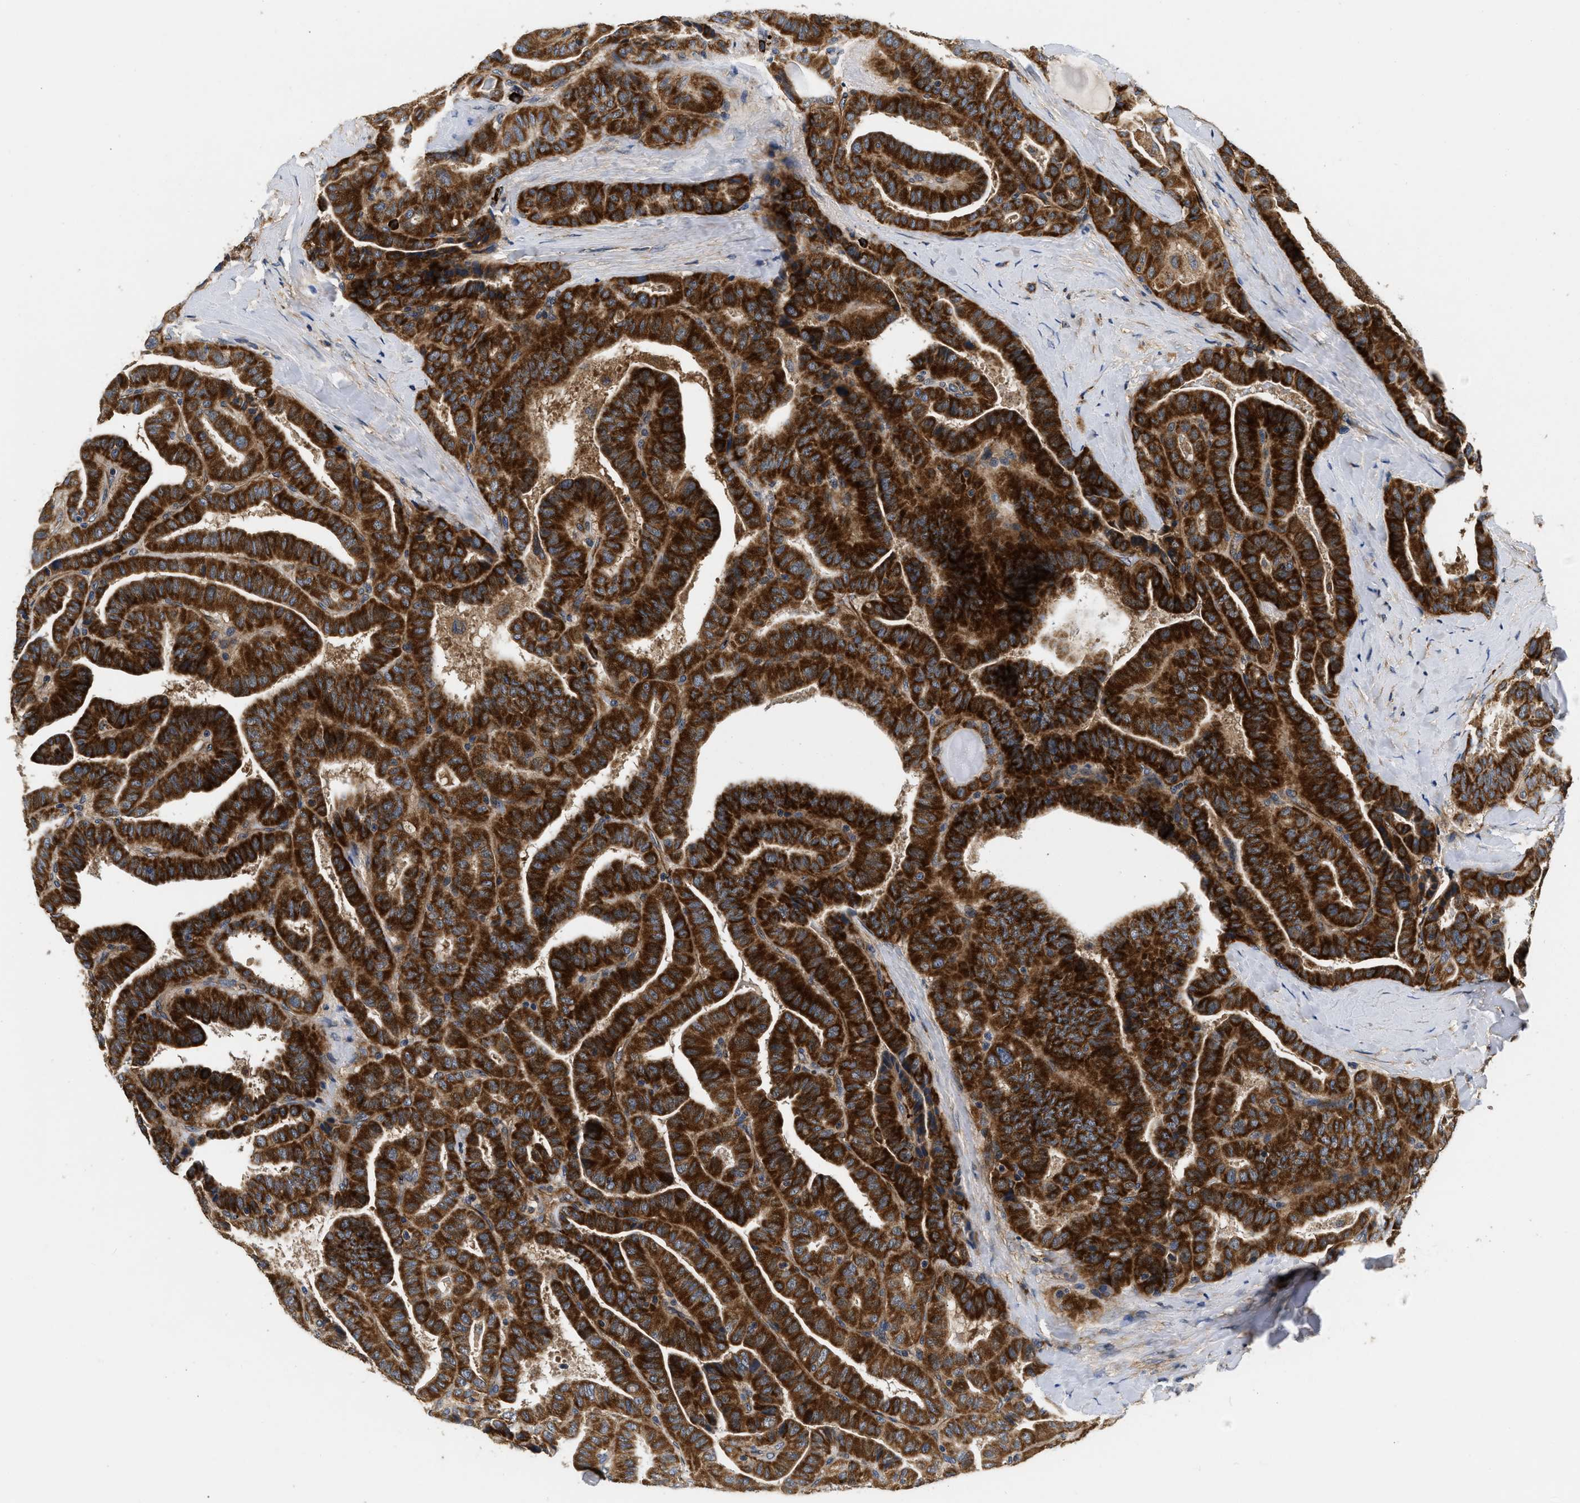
{"staining": {"intensity": "strong", "quantity": ">75%", "location": "cytoplasmic/membranous"}, "tissue": "thyroid cancer", "cell_type": "Tumor cells", "image_type": "cancer", "snomed": [{"axis": "morphology", "description": "Papillary adenocarcinoma, NOS"}, {"axis": "topography", "description": "Thyroid gland"}], "caption": "Protein staining shows strong cytoplasmic/membranous staining in about >75% of tumor cells in papillary adenocarcinoma (thyroid). Using DAB (3,3'-diaminobenzidine) (brown) and hematoxylin (blue) stains, captured at high magnification using brightfield microscopy.", "gene": "NME6", "patient": {"sex": "male", "age": 77}}